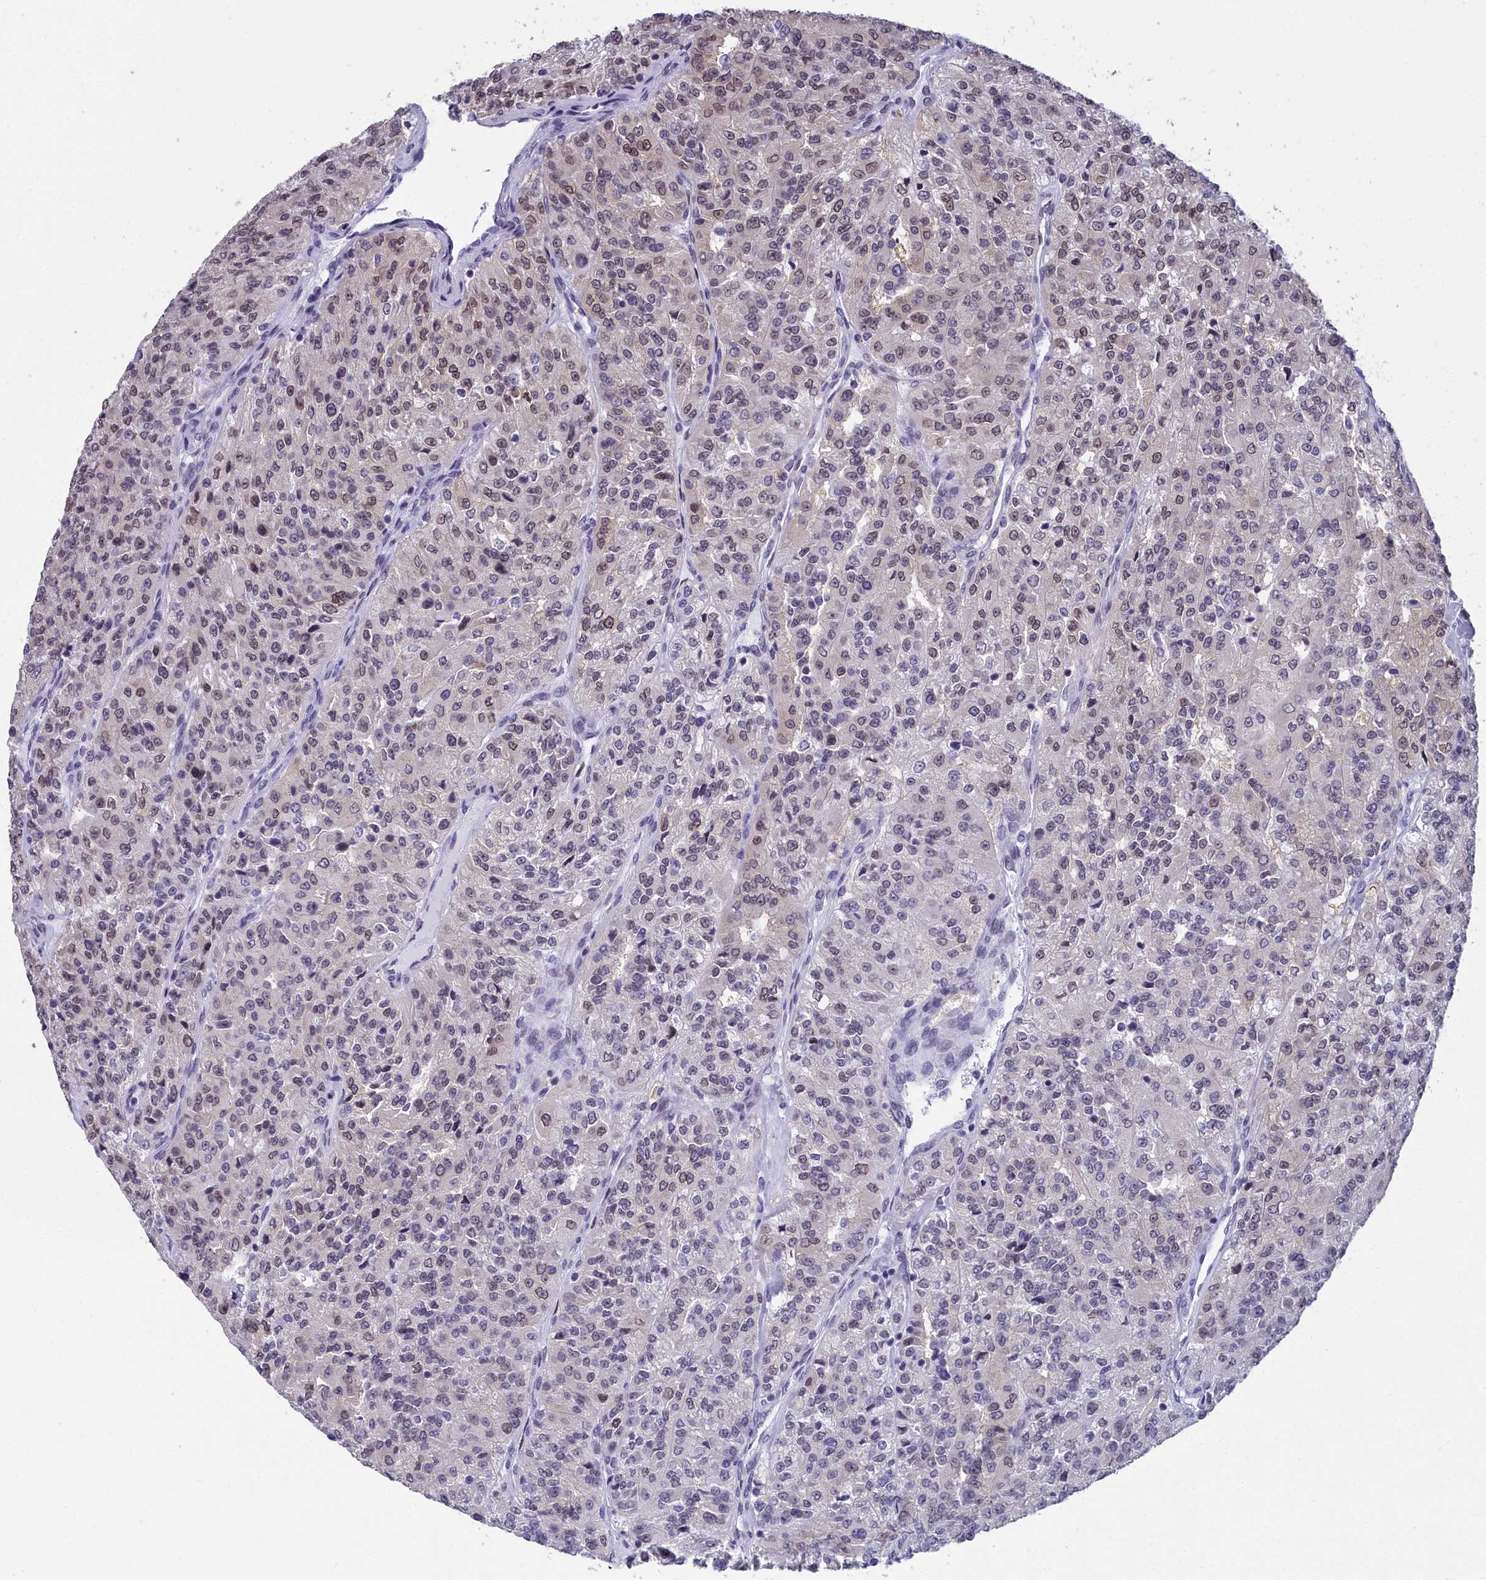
{"staining": {"intensity": "weak", "quantity": "25%-75%", "location": "nuclear"}, "tissue": "renal cancer", "cell_type": "Tumor cells", "image_type": "cancer", "snomed": [{"axis": "morphology", "description": "Adenocarcinoma, NOS"}, {"axis": "topography", "description": "Kidney"}], "caption": "This micrograph exhibits immunohistochemistry staining of renal cancer (adenocarcinoma), with low weak nuclear staining in about 25%-75% of tumor cells.", "gene": "CCDC97", "patient": {"sex": "female", "age": 63}}